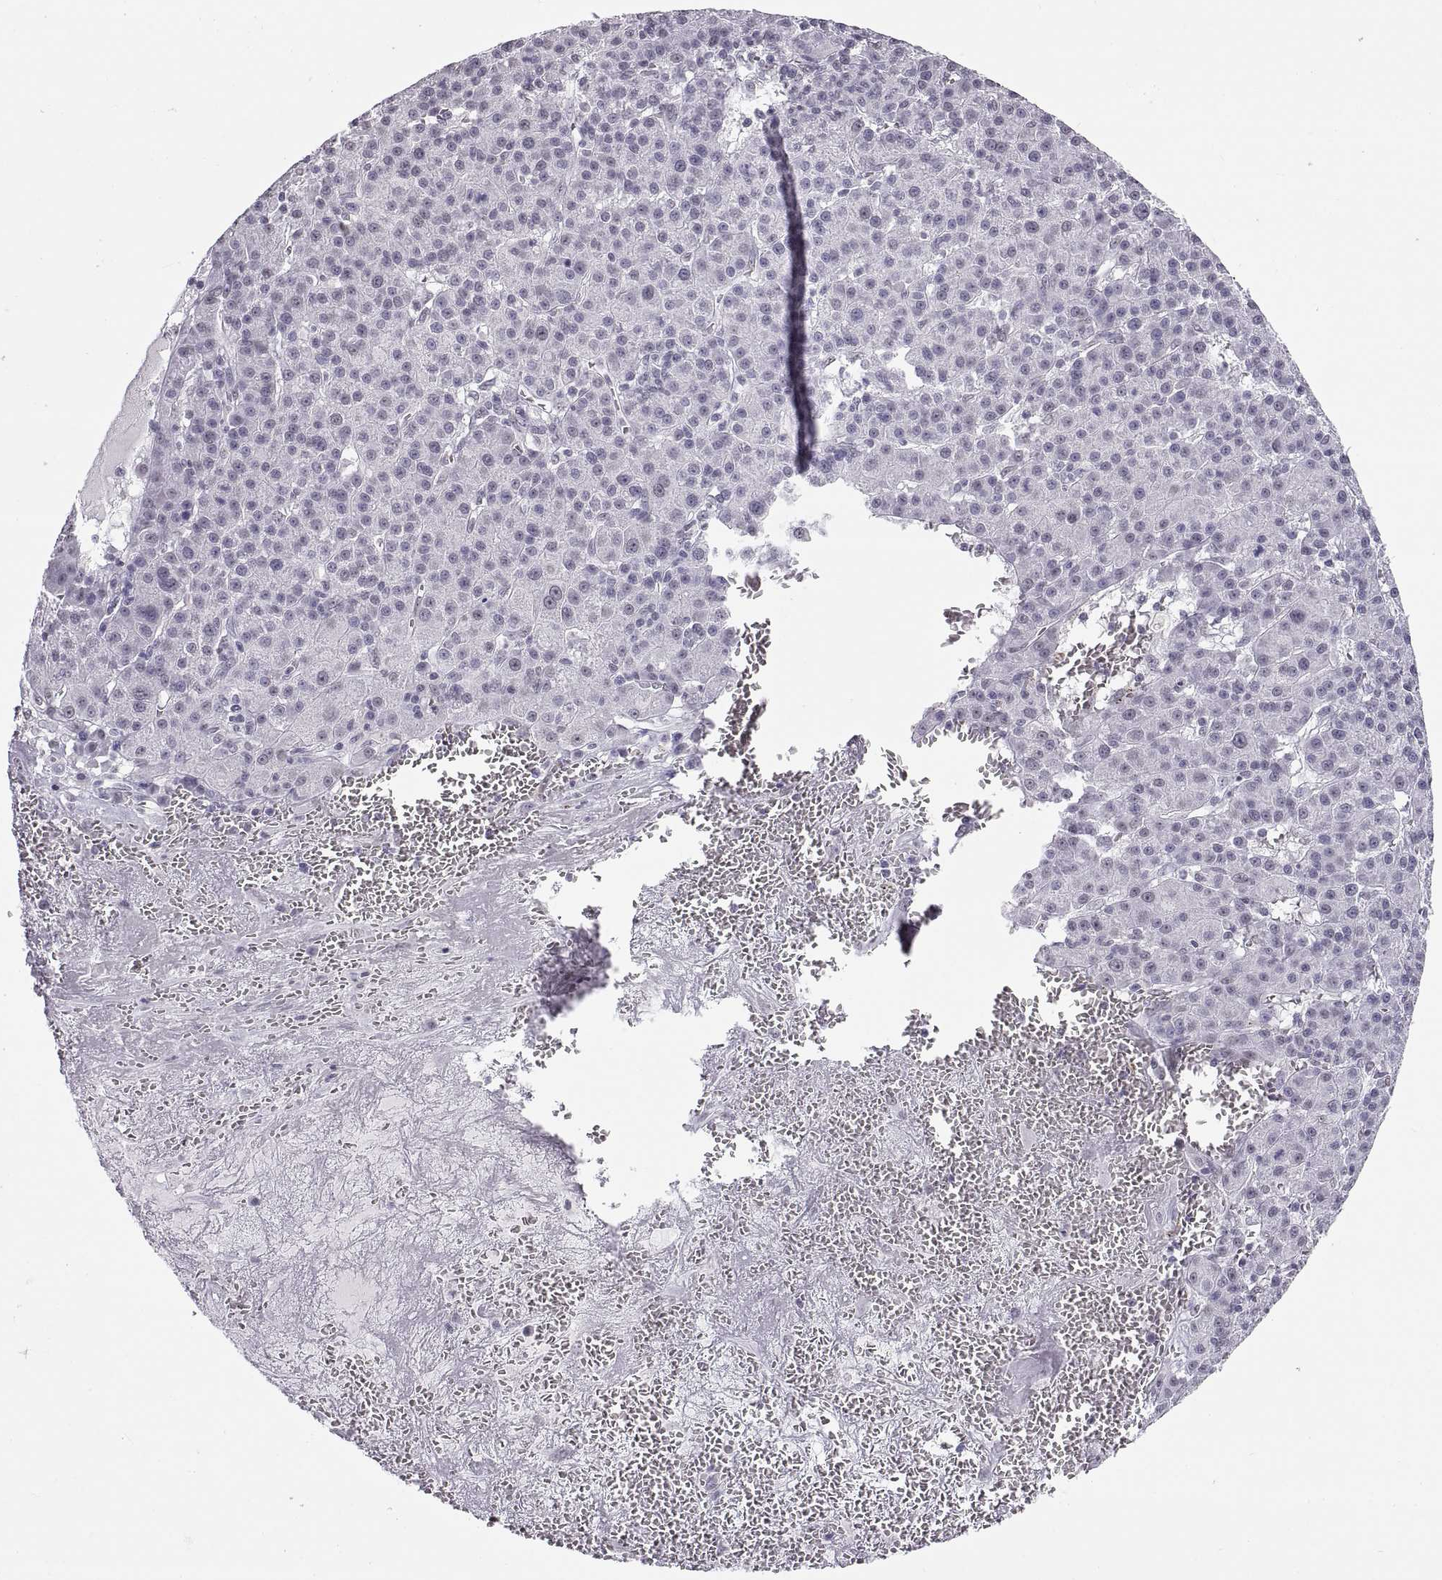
{"staining": {"intensity": "negative", "quantity": "none", "location": "none"}, "tissue": "liver cancer", "cell_type": "Tumor cells", "image_type": "cancer", "snomed": [{"axis": "morphology", "description": "Carcinoma, Hepatocellular, NOS"}, {"axis": "topography", "description": "Liver"}], "caption": "A micrograph of hepatocellular carcinoma (liver) stained for a protein demonstrates no brown staining in tumor cells. Brightfield microscopy of immunohistochemistry stained with DAB (3,3'-diaminobenzidine) (brown) and hematoxylin (blue), captured at high magnification.", "gene": "CARTPT", "patient": {"sex": "female", "age": 60}}